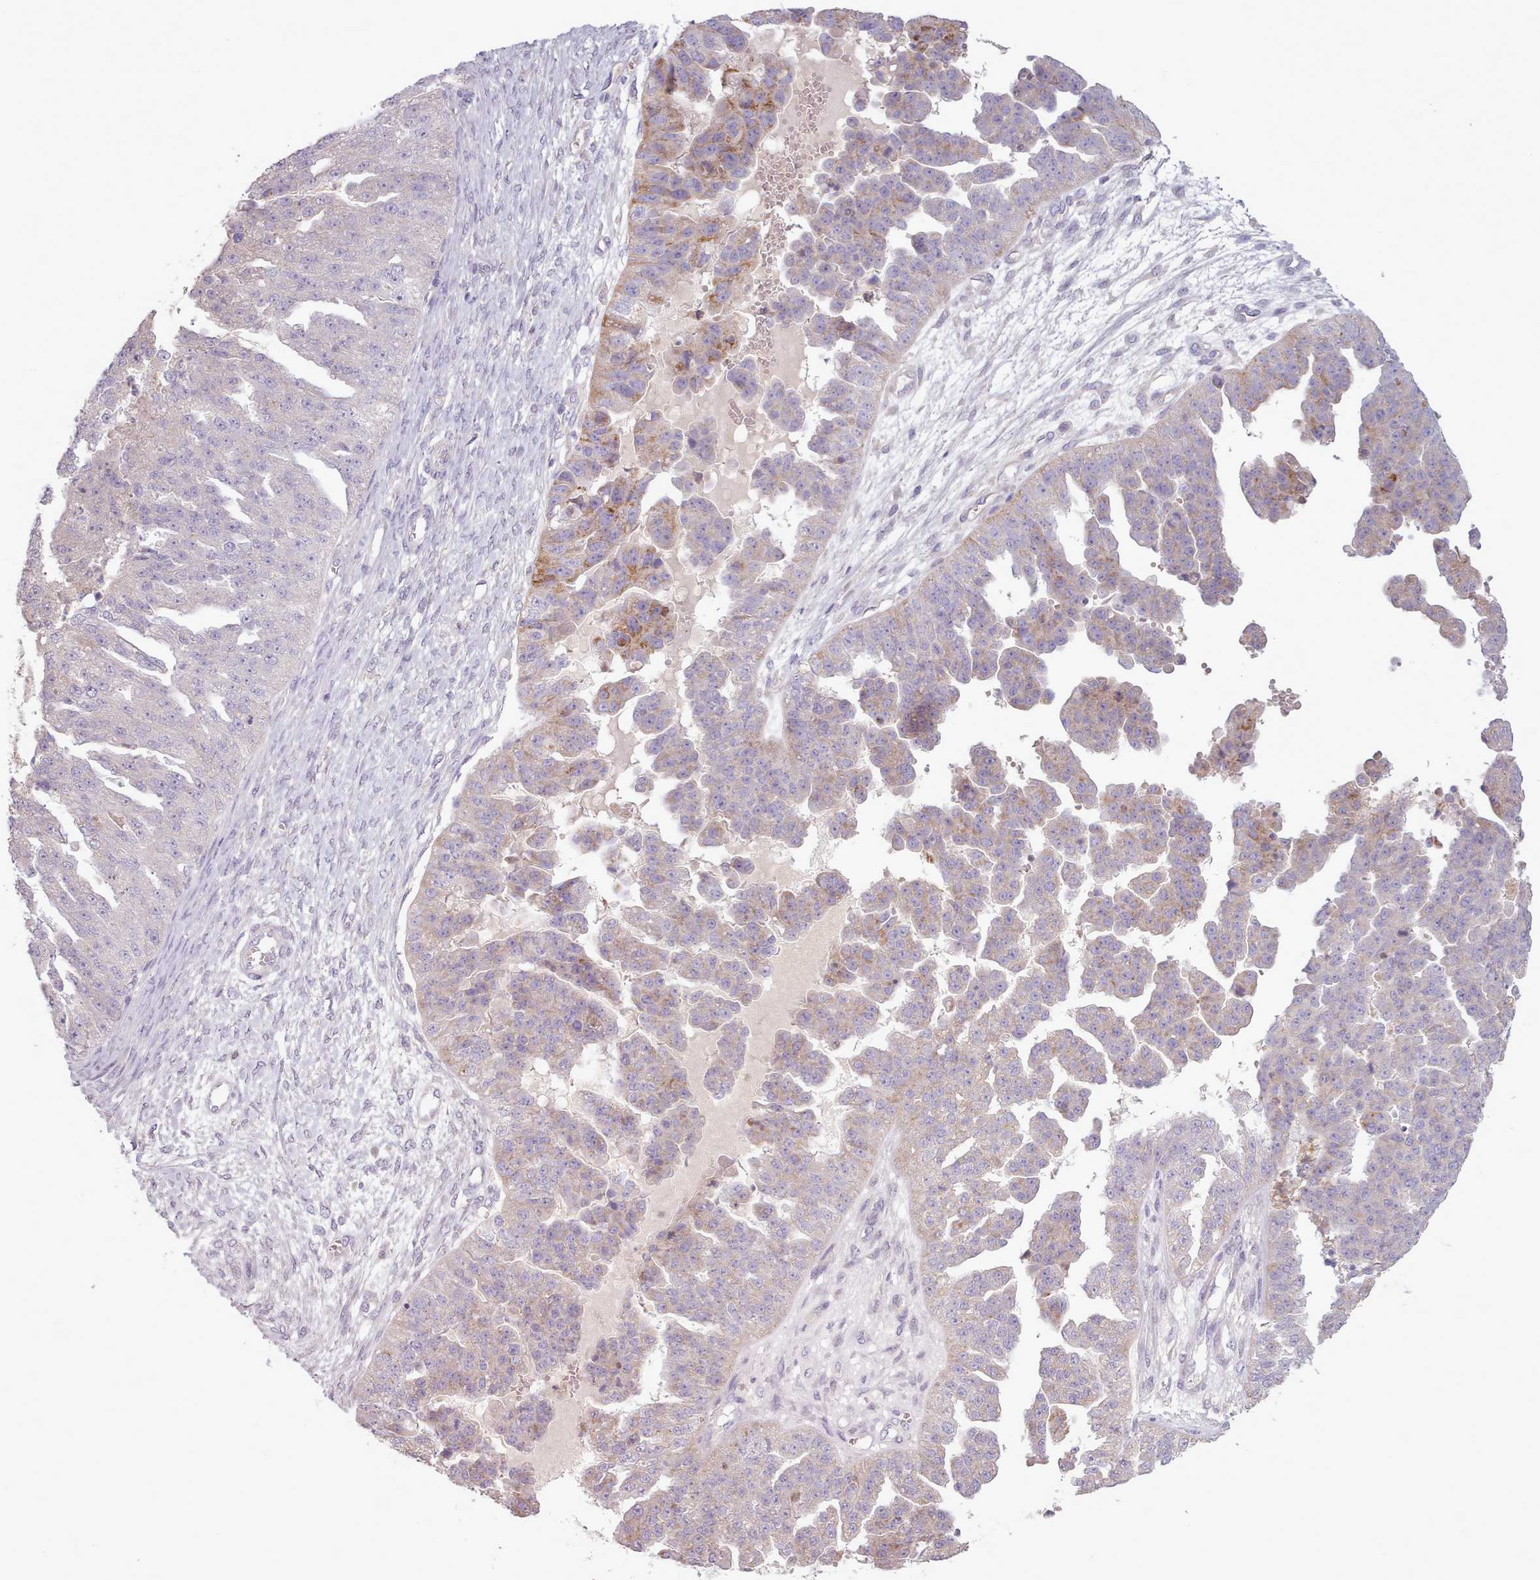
{"staining": {"intensity": "moderate", "quantity": "<25%", "location": "cytoplasmic/membranous"}, "tissue": "ovarian cancer", "cell_type": "Tumor cells", "image_type": "cancer", "snomed": [{"axis": "morphology", "description": "Cystadenocarcinoma, serous, NOS"}, {"axis": "topography", "description": "Ovary"}], "caption": "High-magnification brightfield microscopy of serous cystadenocarcinoma (ovarian) stained with DAB (3,3'-diaminobenzidine) (brown) and counterstained with hematoxylin (blue). tumor cells exhibit moderate cytoplasmic/membranous expression is seen in about<25% of cells.", "gene": "LAPTM5", "patient": {"sex": "female", "age": 58}}